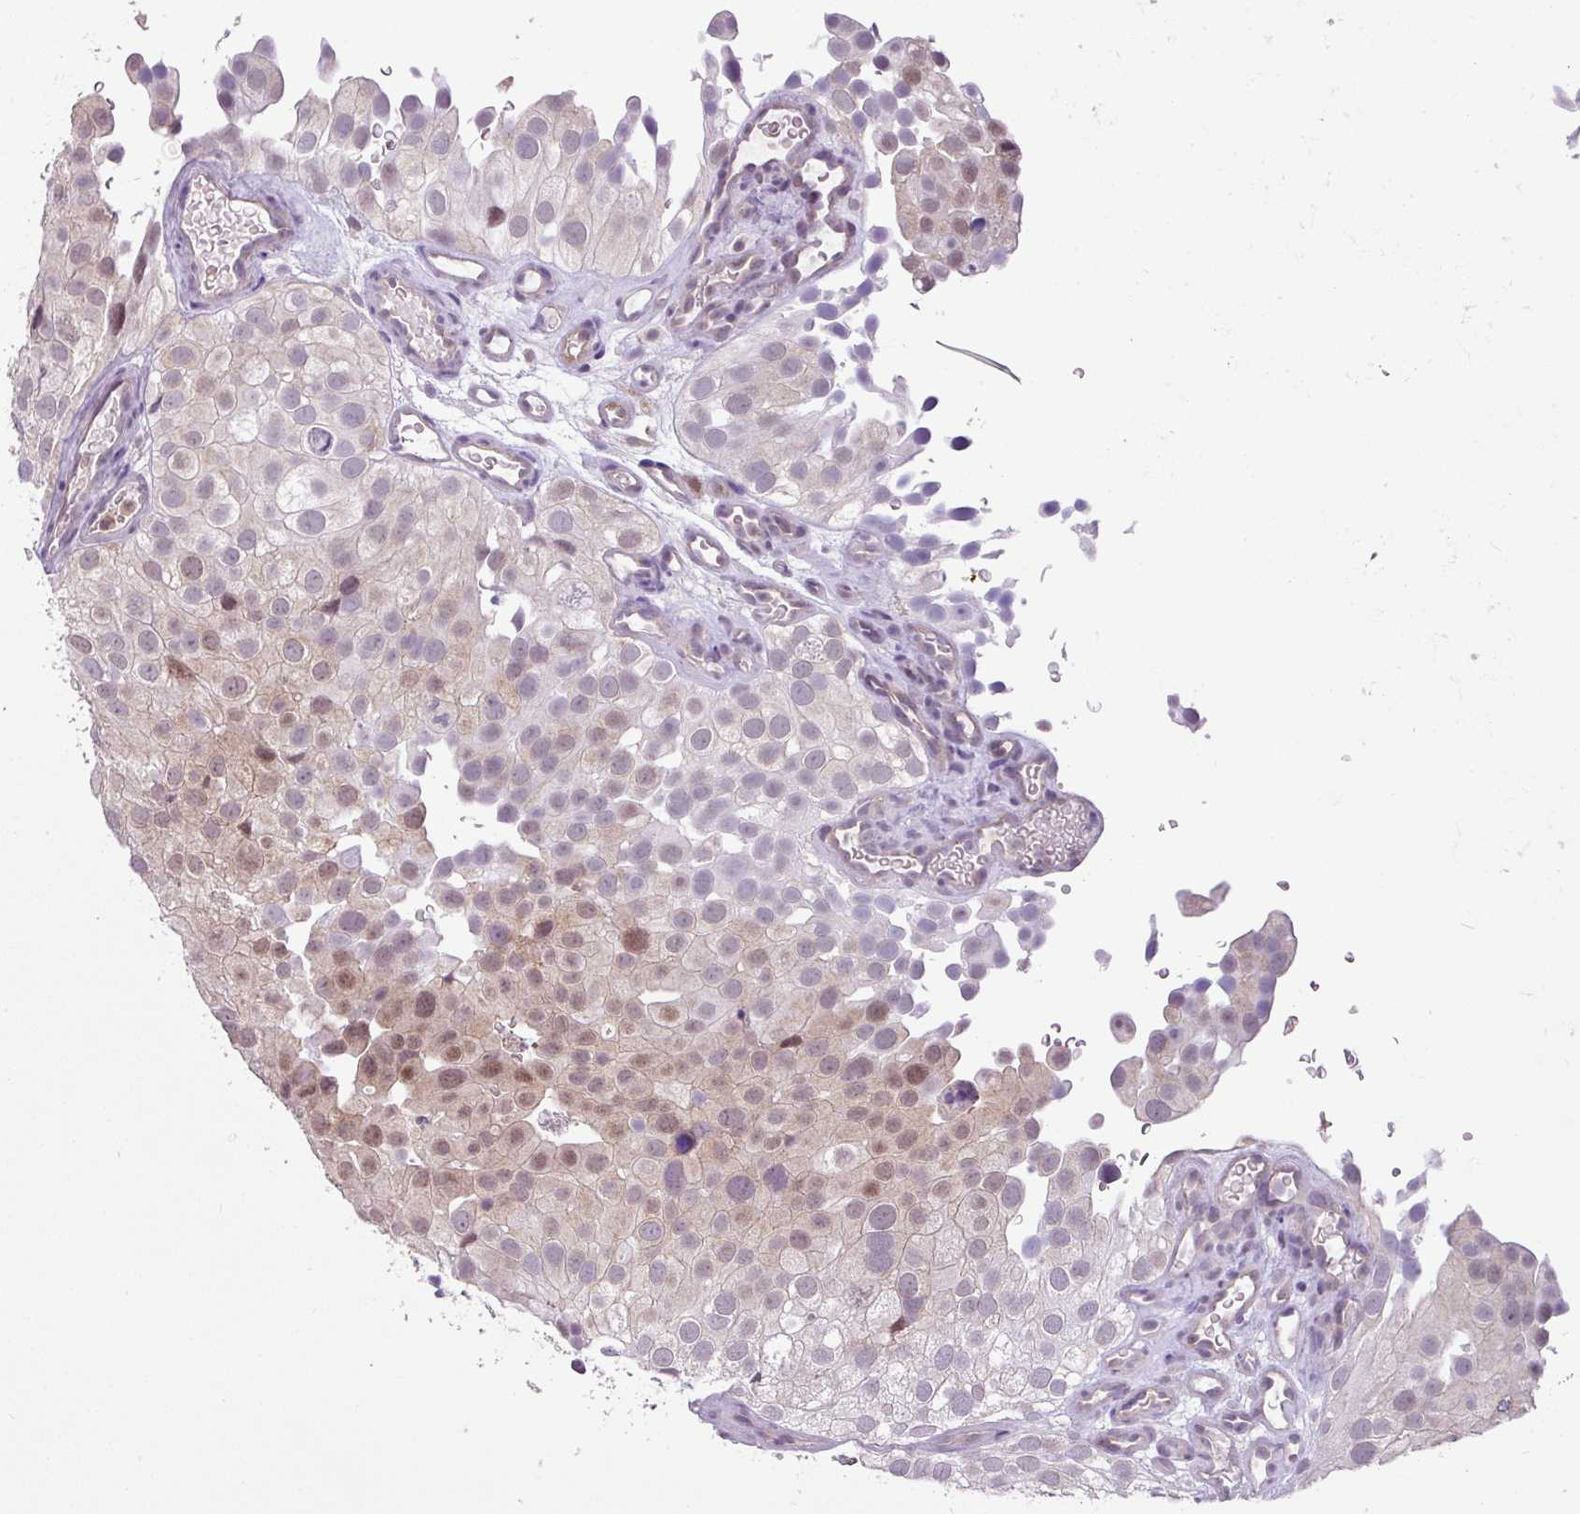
{"staining": {"intensity": "moderate", "quantity": "<25%", "location": "nuclear"}, "tissue": "urothelial cancer", "cell_type": "Tumor cells", "image_type": "cancer", "snomed": [{"axis": "morphology", "description": "Urothelial carcinoma, Low grade"}, {"axis": "topography", "description": "Urinary bladder"}], "caption": "Low-grade urothelial carcinoma stained with a protein marker shows moderate staining in tumor cells.", "gene": "TTLL12", "patient": {"sex": "male", "age": 78}}